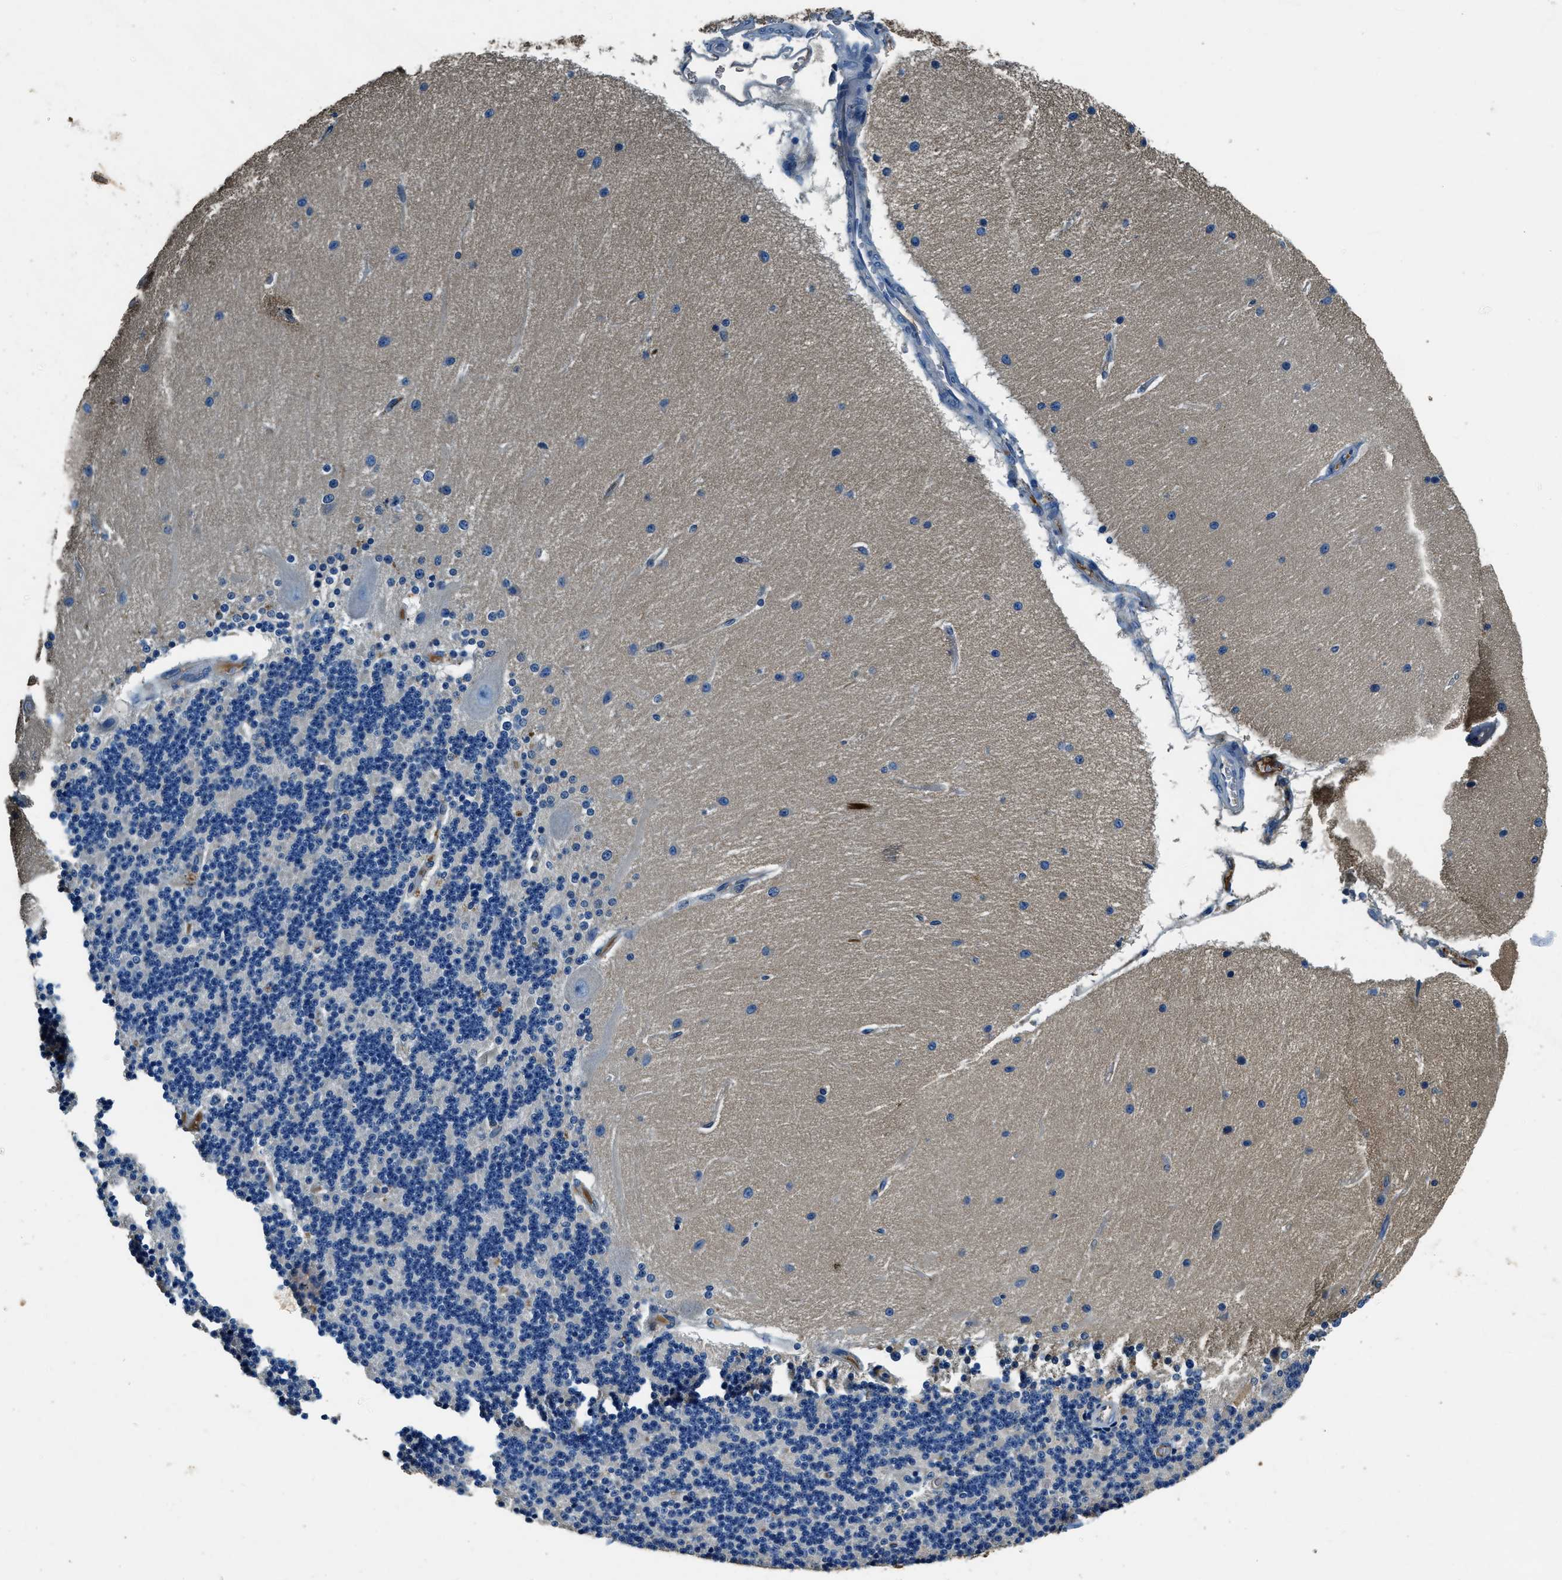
{"staining": {"intensity": "negative", "quantity": "none", "location": "none"}, "tissue": "cerebellum", "cell_type": "Cells in granular layer", "image_type": "normal", "snomed": [{"axis": "morphology", "description": "Normal tissue, NOS"}, {"axis": "topography", "description": "Cerebellum"}], "caption": "A high-resolution image shows immunohistochemistry staining of benign cerebellum, which displays no significant expression in cells in granular layer.", "gene": "TMEM186", "patient": {"sex": "female", "age": 54}}